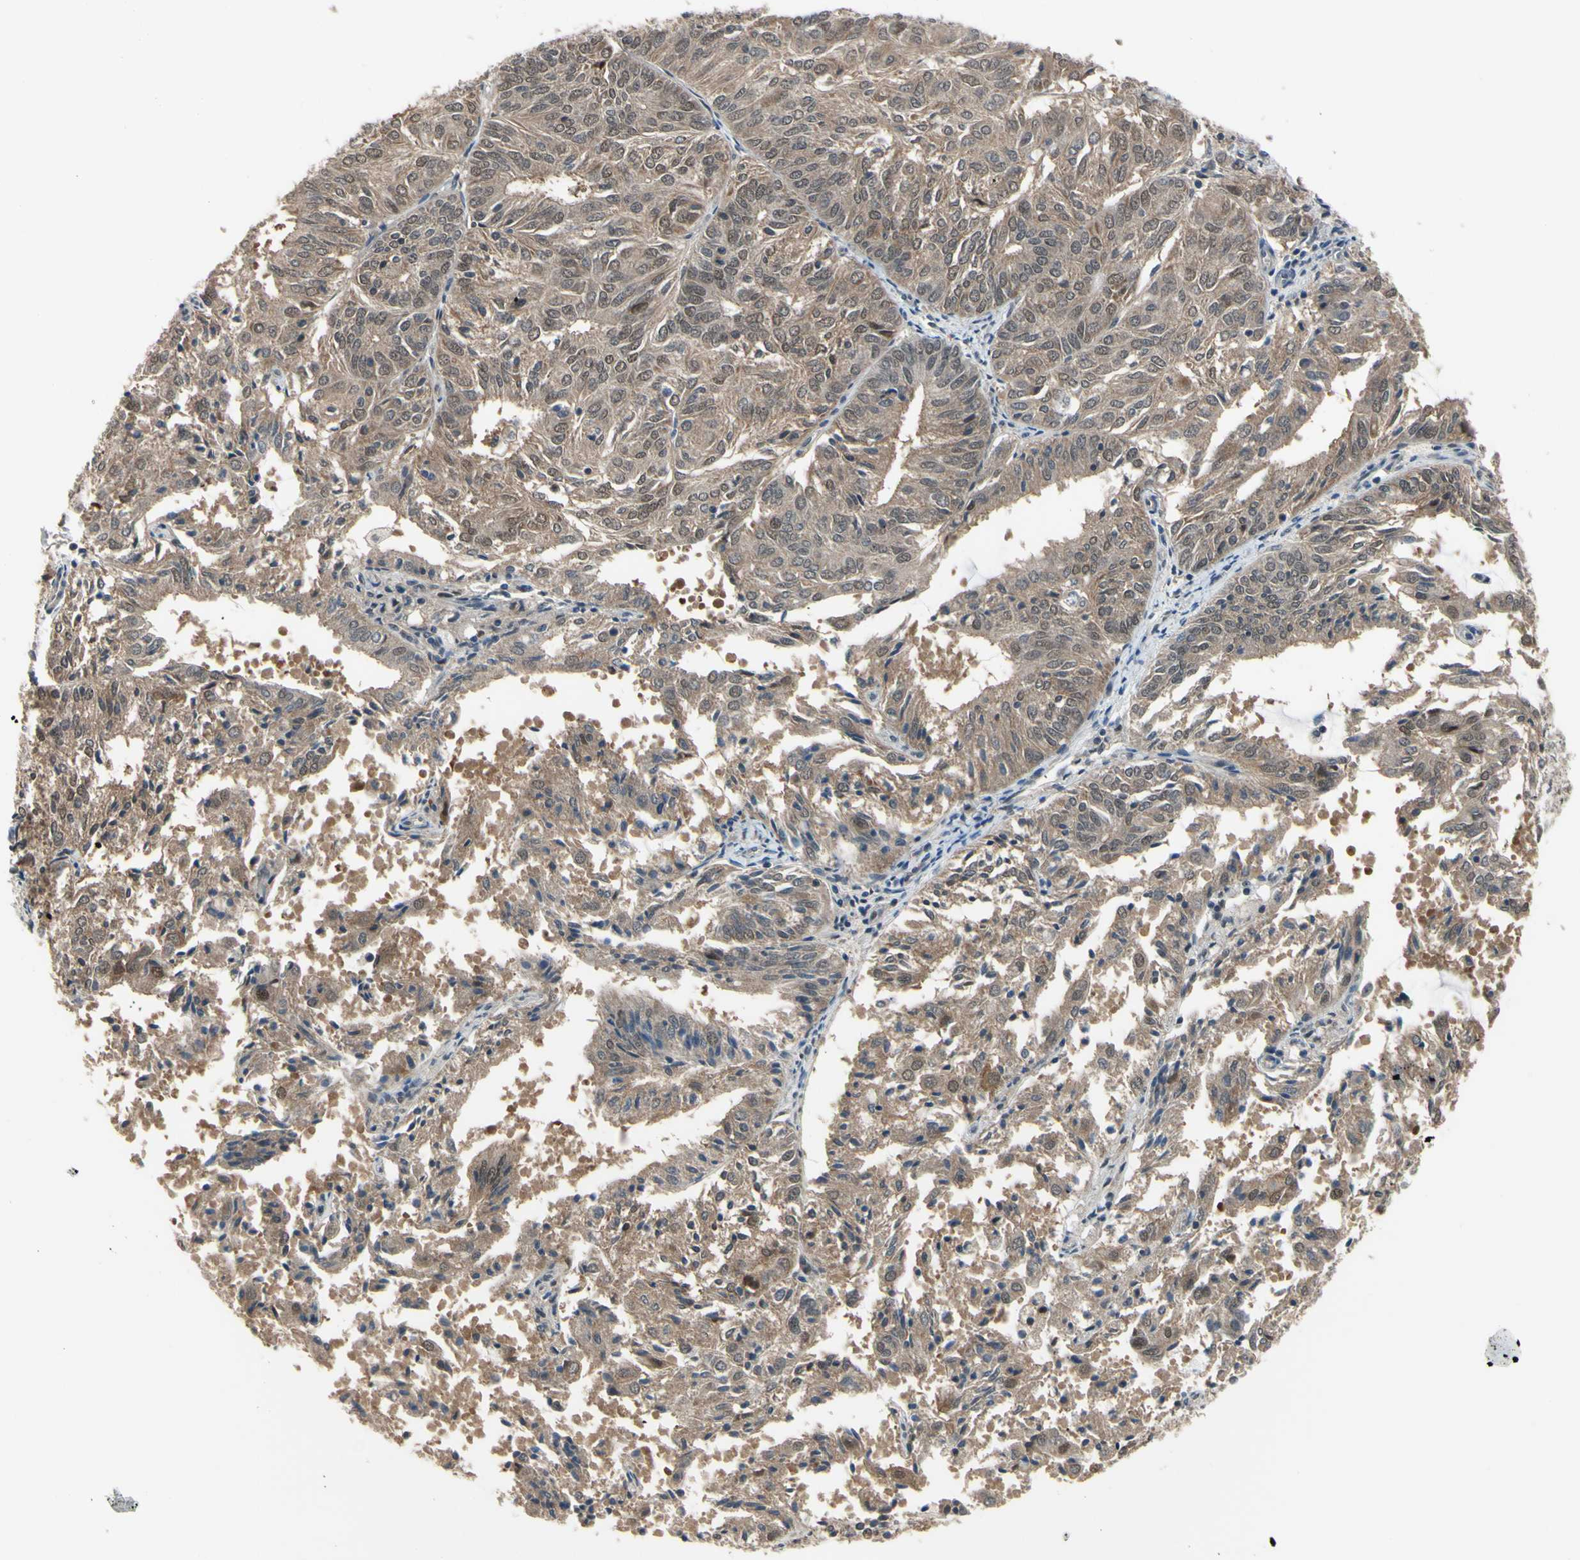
{"staining": {"intensity": "moderate", "quantity": ">75%", "location": "cytoplasmic/membranous,nuclear"}, "tissue": "endometrial cancer", "cell_type": "Tumor cells", "image_type": "cancer", "snomed": [{"axis": "morphology", "description": "Adenocarcinoma, NOS"}, {"axis": "topography", "description": "Uterus"}], "caption": "Endometrial adenocarcinoma tissue reveals moderate cytoplasmic/membranous and nuclear staining in approximately >75% of tumor cells", "gene": "HSPA4", "patient": {"sex": "female", "age": 60}}